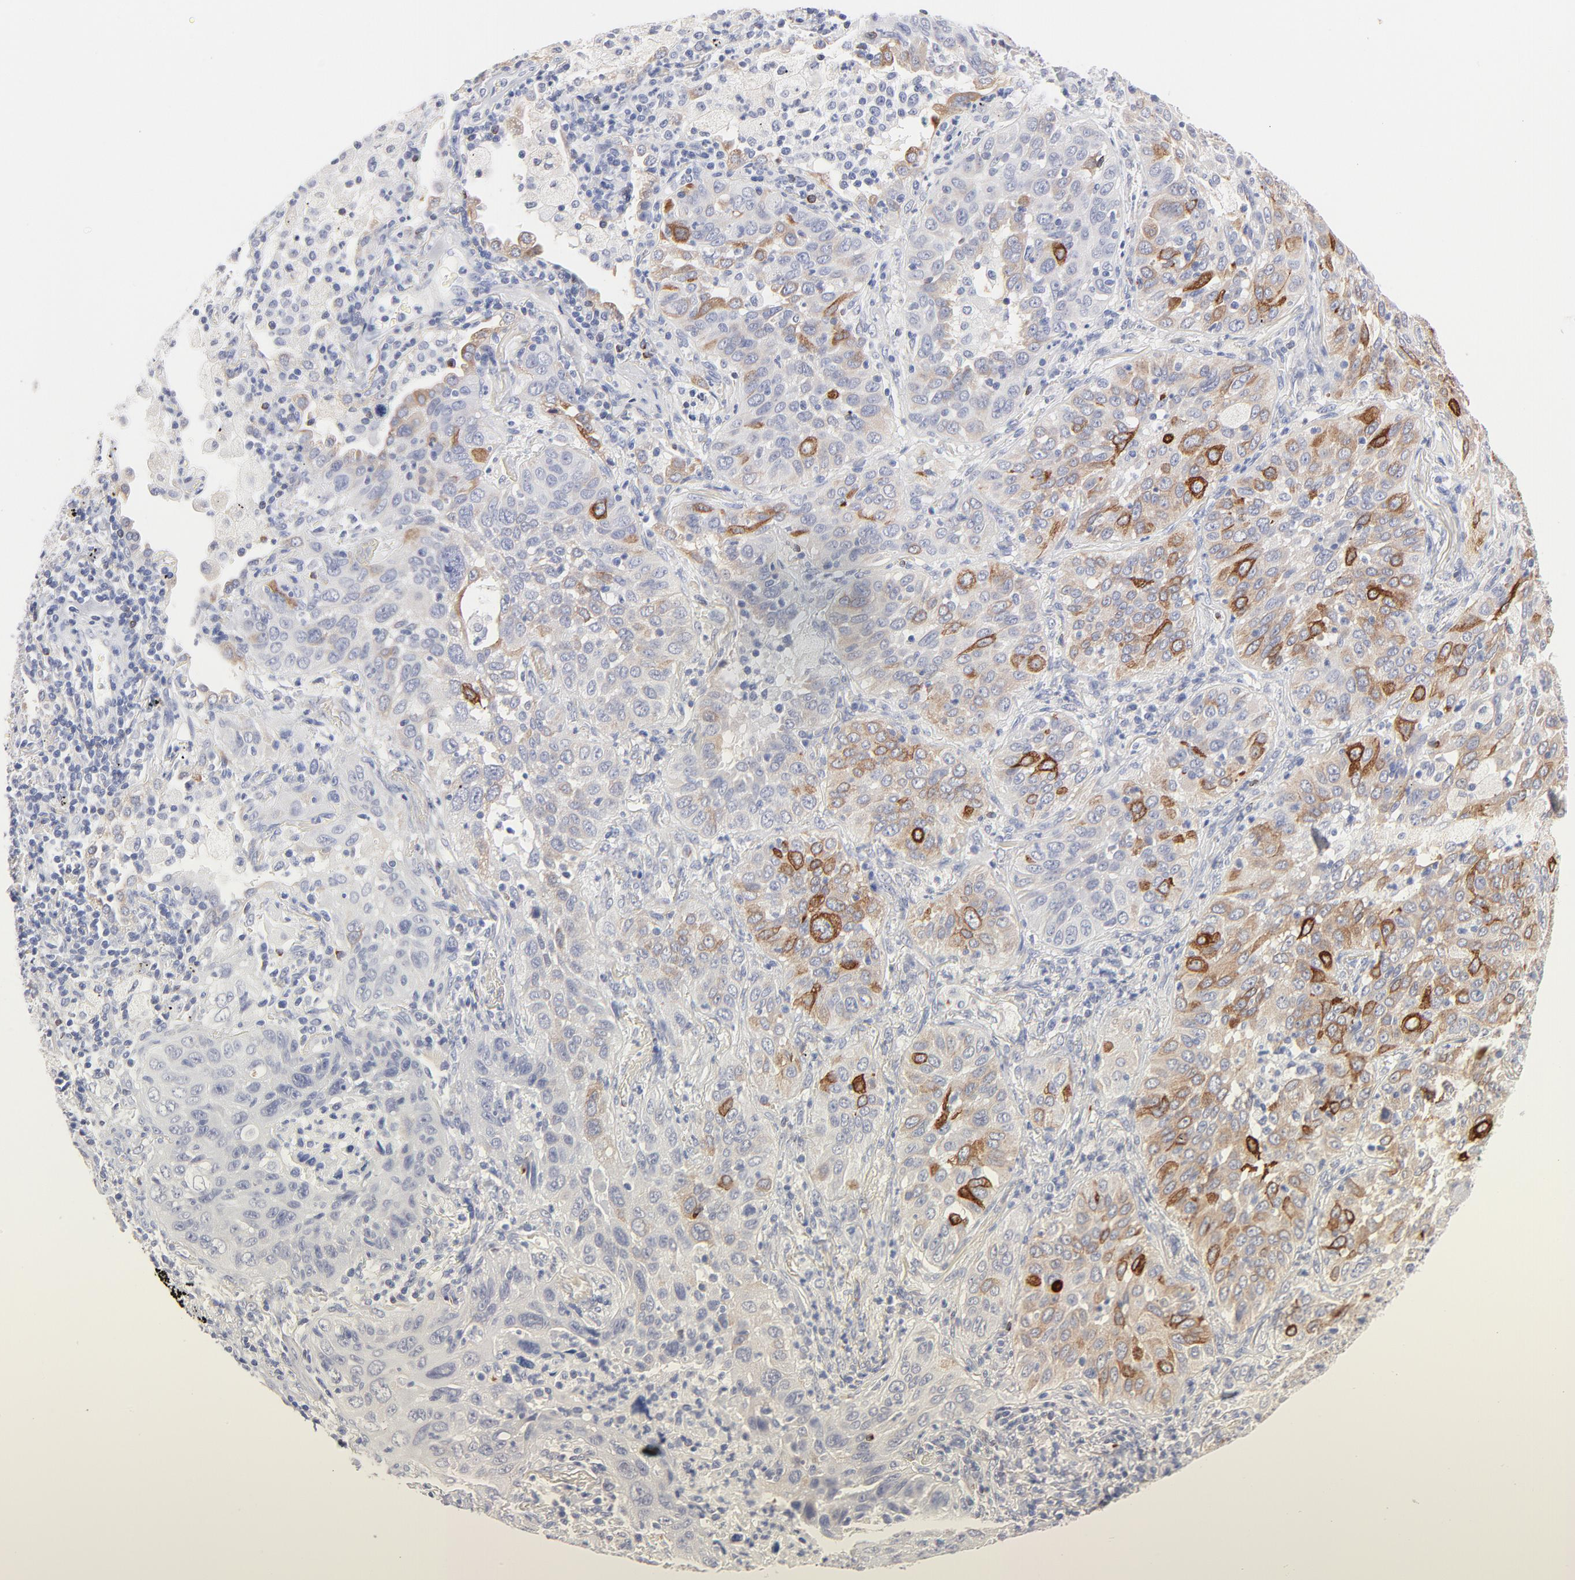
{"staining": {"intensity": "moderate", "quantity": "<25%", "location": "cytoplasmic/membranous"}, "tissue": "lung cancer", "cell_type": "Tumor cells", "image_type": "cancer", "snomed": [{"axis": "morphology", "description": "Squamous cell carcinoma, NOS"}, {"axis": "topography", "description": "Lung"}], "caption": "Lung cancer stained for a protein (brown) demonstrates moderate cytoplasmic/membranous positive staining in about <25% of tumor cells.", "gene": "MID1", "patient": {"sex": "female", "age": 67}}